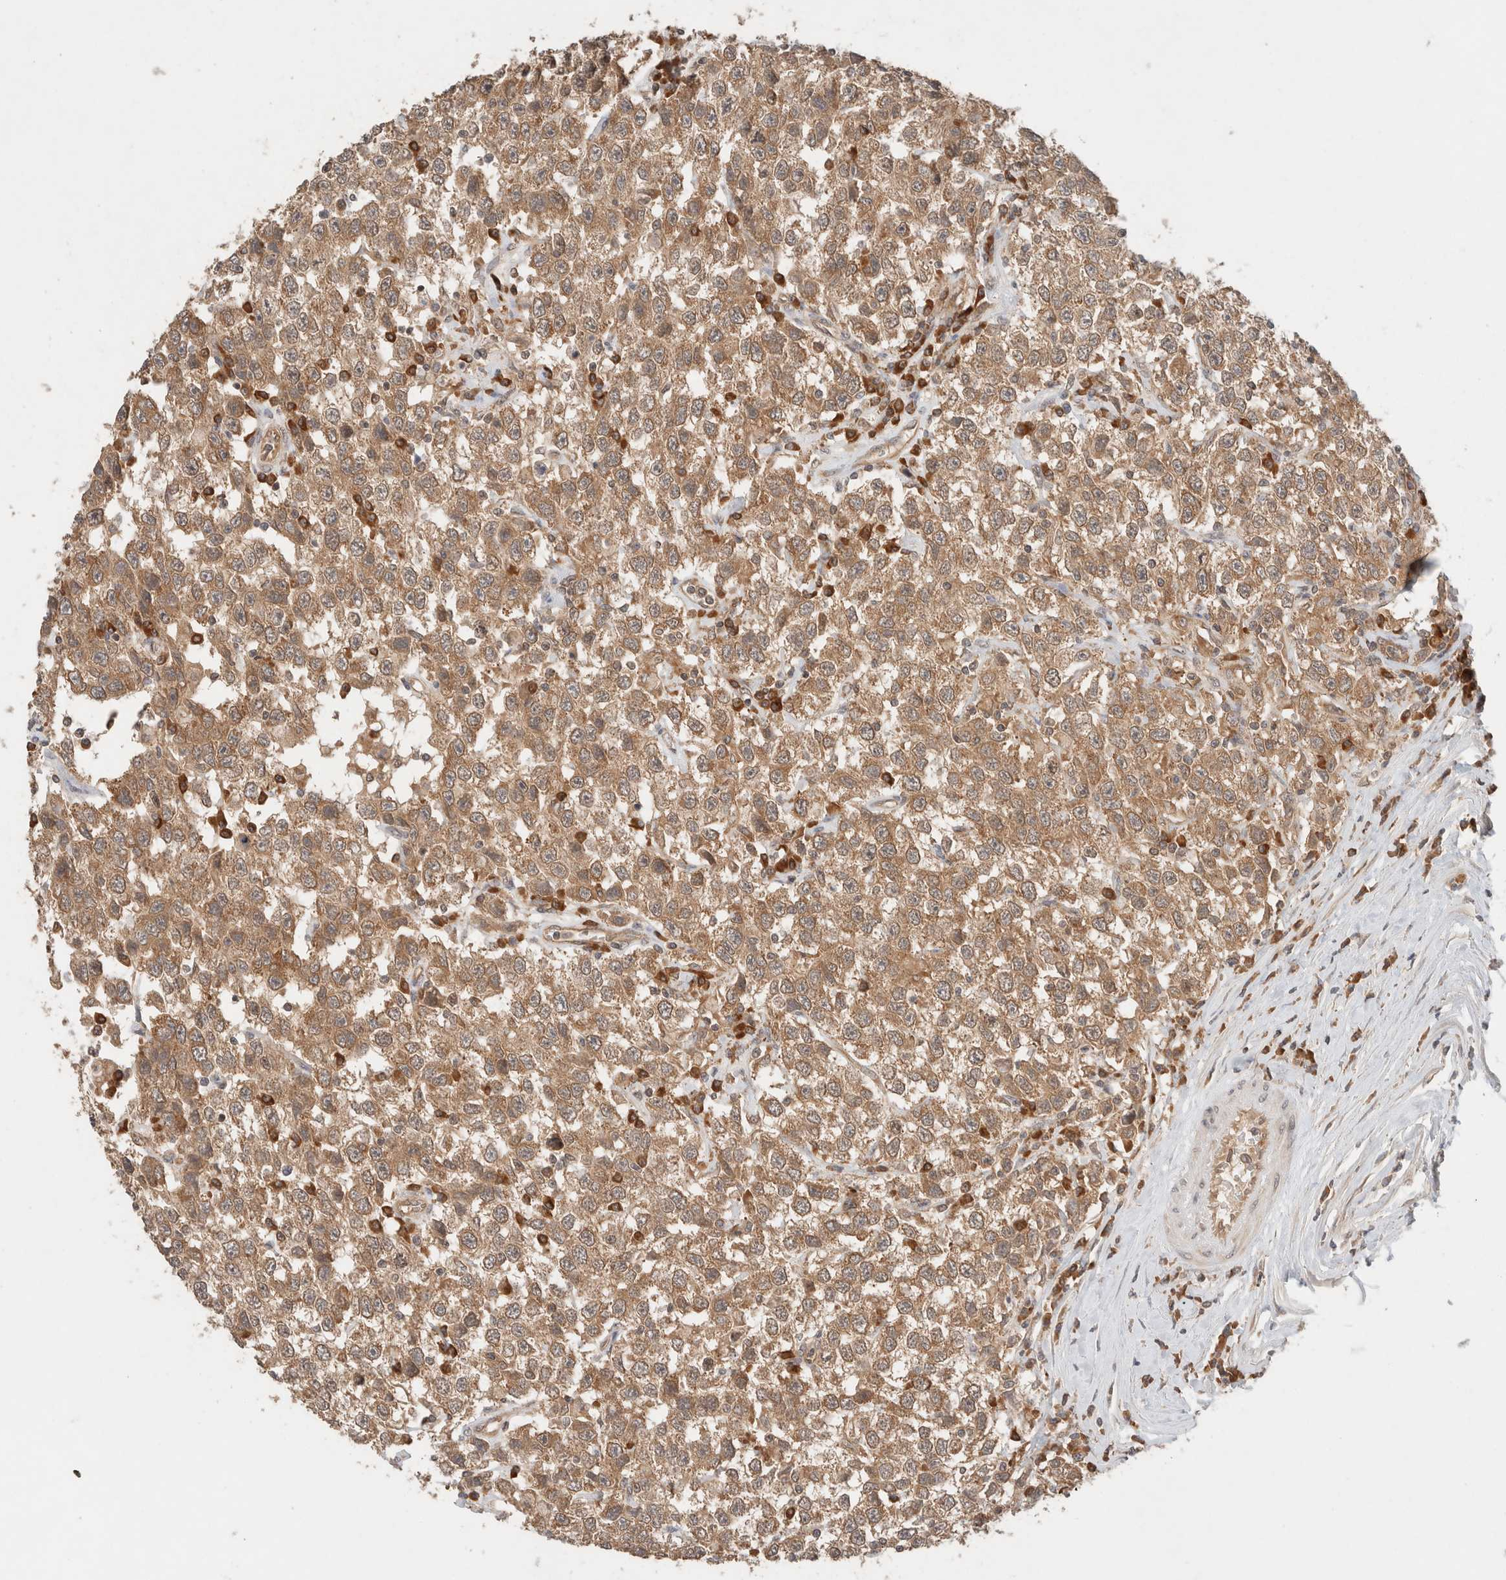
{"staining": {"intensity": "moderate", "quantity": ">75%", "location": "cytoplasmic/membranous"}, "tissue": "testis cancer", "cell_type": "Tumor cells", "image_type": "cancer", "snomed": [{"axis": "morphology", "description": "Seminoma, NOS"}, {"axis": "topography", "description": "Testis"}], "caption": "Tumor cells display medium levels of moderate cytoplasmic/membranous expression in approximately >75% of cells in testis cancer (seminoma).", "gene": "ARFGEF2", "patient": {"sex": "male", "age": 41}}